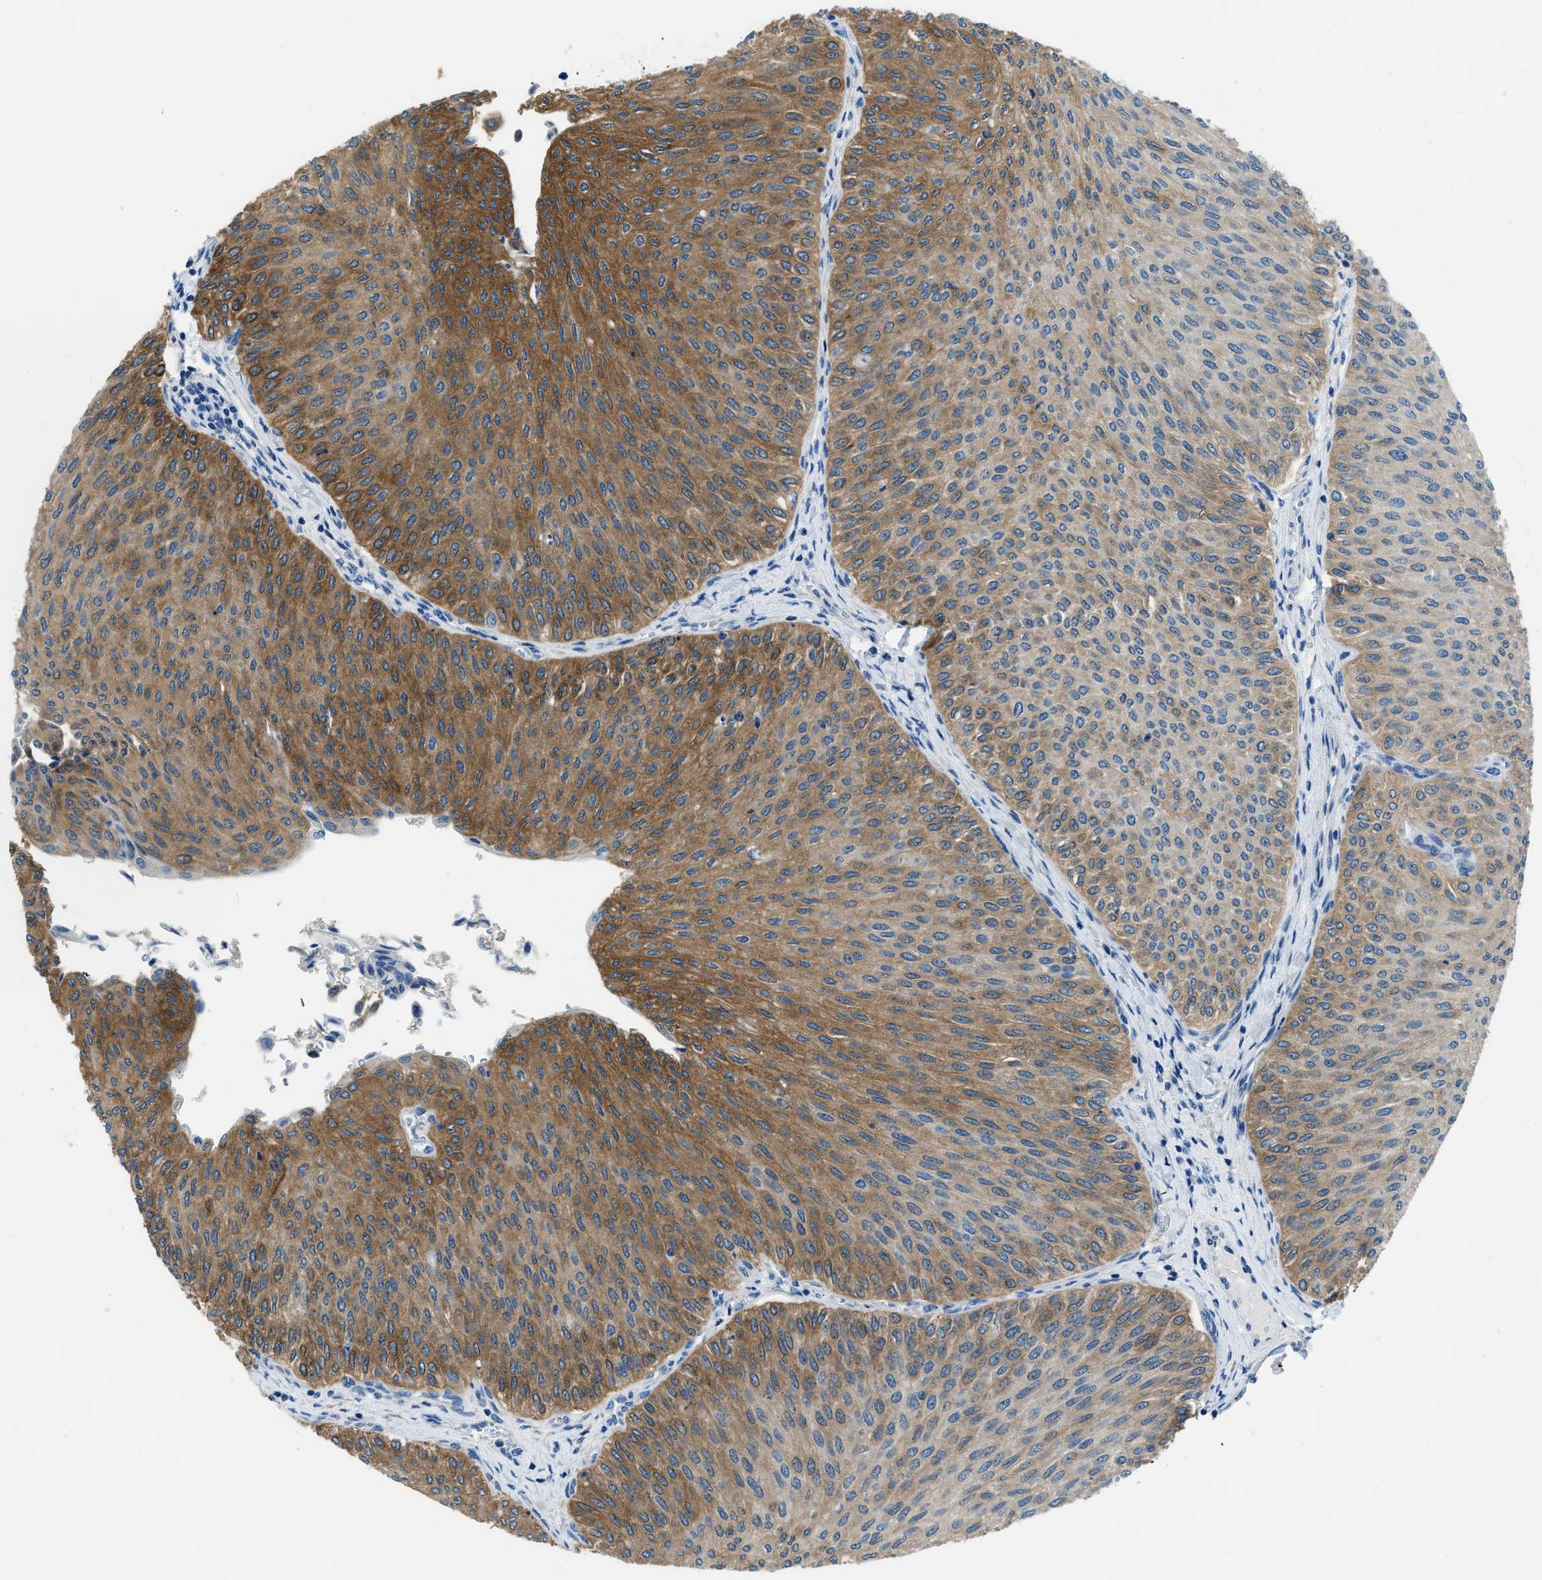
{"staining": {"intensity": "moderate", "quantity": "25%-75%", "location": "cytoplasmic/membranous"}, "tissue": "urothelial cancer", "cell_type": "Tumor cells", "image_type": "cancer", "snomed": [{"axis": "morphology", "description": "Urothelial carcinoma, Low grade"}, {"axis": "topography", "description": "Urinary bladder"}], "caption": "Protein expression analysis of urothelial cancer shows moderate cytoplasmic/membranous positivity in approximately 25%-75% of tumor cells.", "gene": "PFKP", "patient": {"sex": "male", "age": 78}}